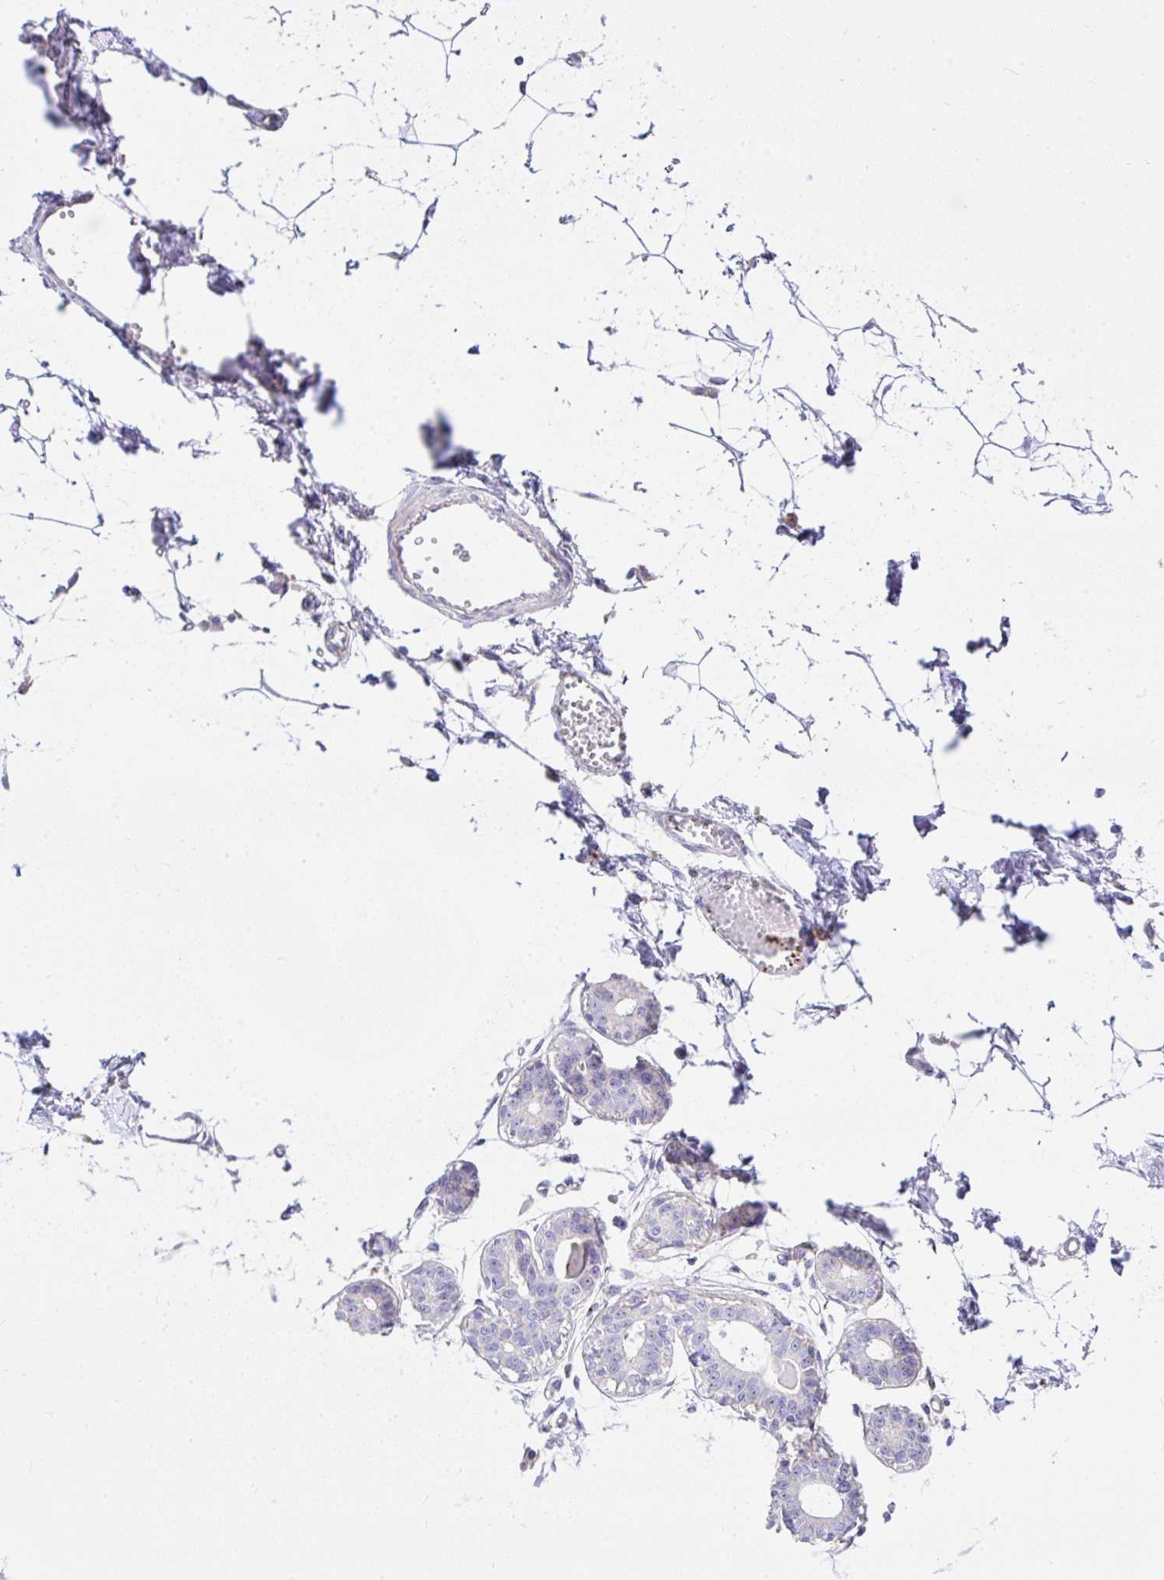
{"staining": {"intensity": "negative", "quantity": "none", "location": "none"}, "tissue": "breast", "cell_type": "Adipocytes", "image_type": "normal", "snomed": [{"axis": "morphology", "description": "Normal tissue, NOS"}, {"axis": "topography", "description": "Breast"}], "caption": "This is an immunohistochemistry histopathology image of unremarkable breast. There is no staining in adipocytes.", "gene": "CCDC142", "patient": {"sex": "female", "age": 45}}